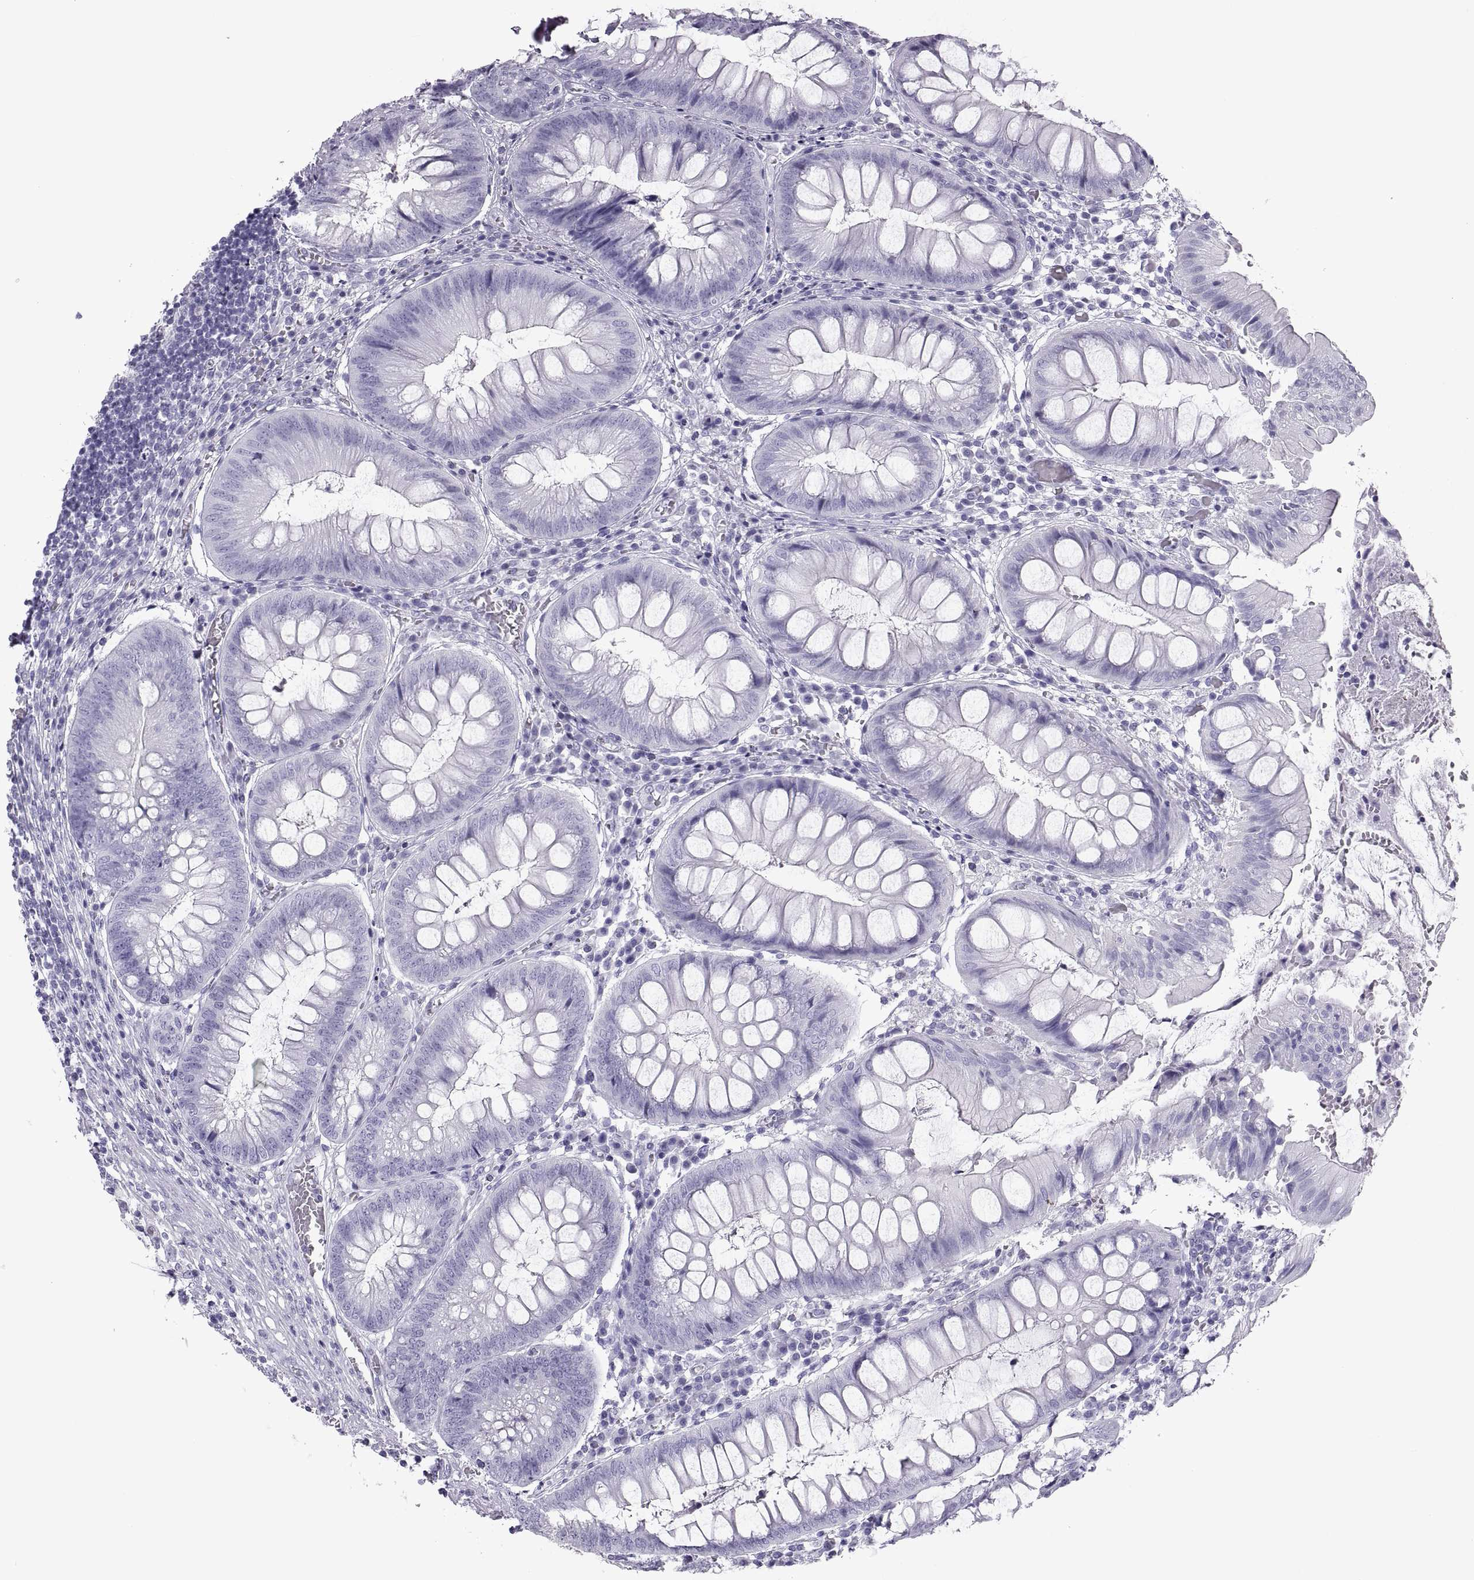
{"staining": {"intensity": "negative", "quantity": "none", "location": "none"}, "tissue": "appendix", "cell_type": "Glandular cells", "image_type": "normal", "snomed": [{"axis": "morphology", "description": "Normal tissue, NOS"}, {"axis": "morphology", "description": "Inflammation, NOS"}, {"axis": "topography", "description": "Appendix"}], "caption": "This histopathology image is of unremarkable appendix stained with immunohistochemistry (IHC) to label a protein in brown with the nuclei are counter-stained blue. There is no expression in glandular cells.", "gene": "RLBP1", "patient": {"sex": "male", "age": 16}}